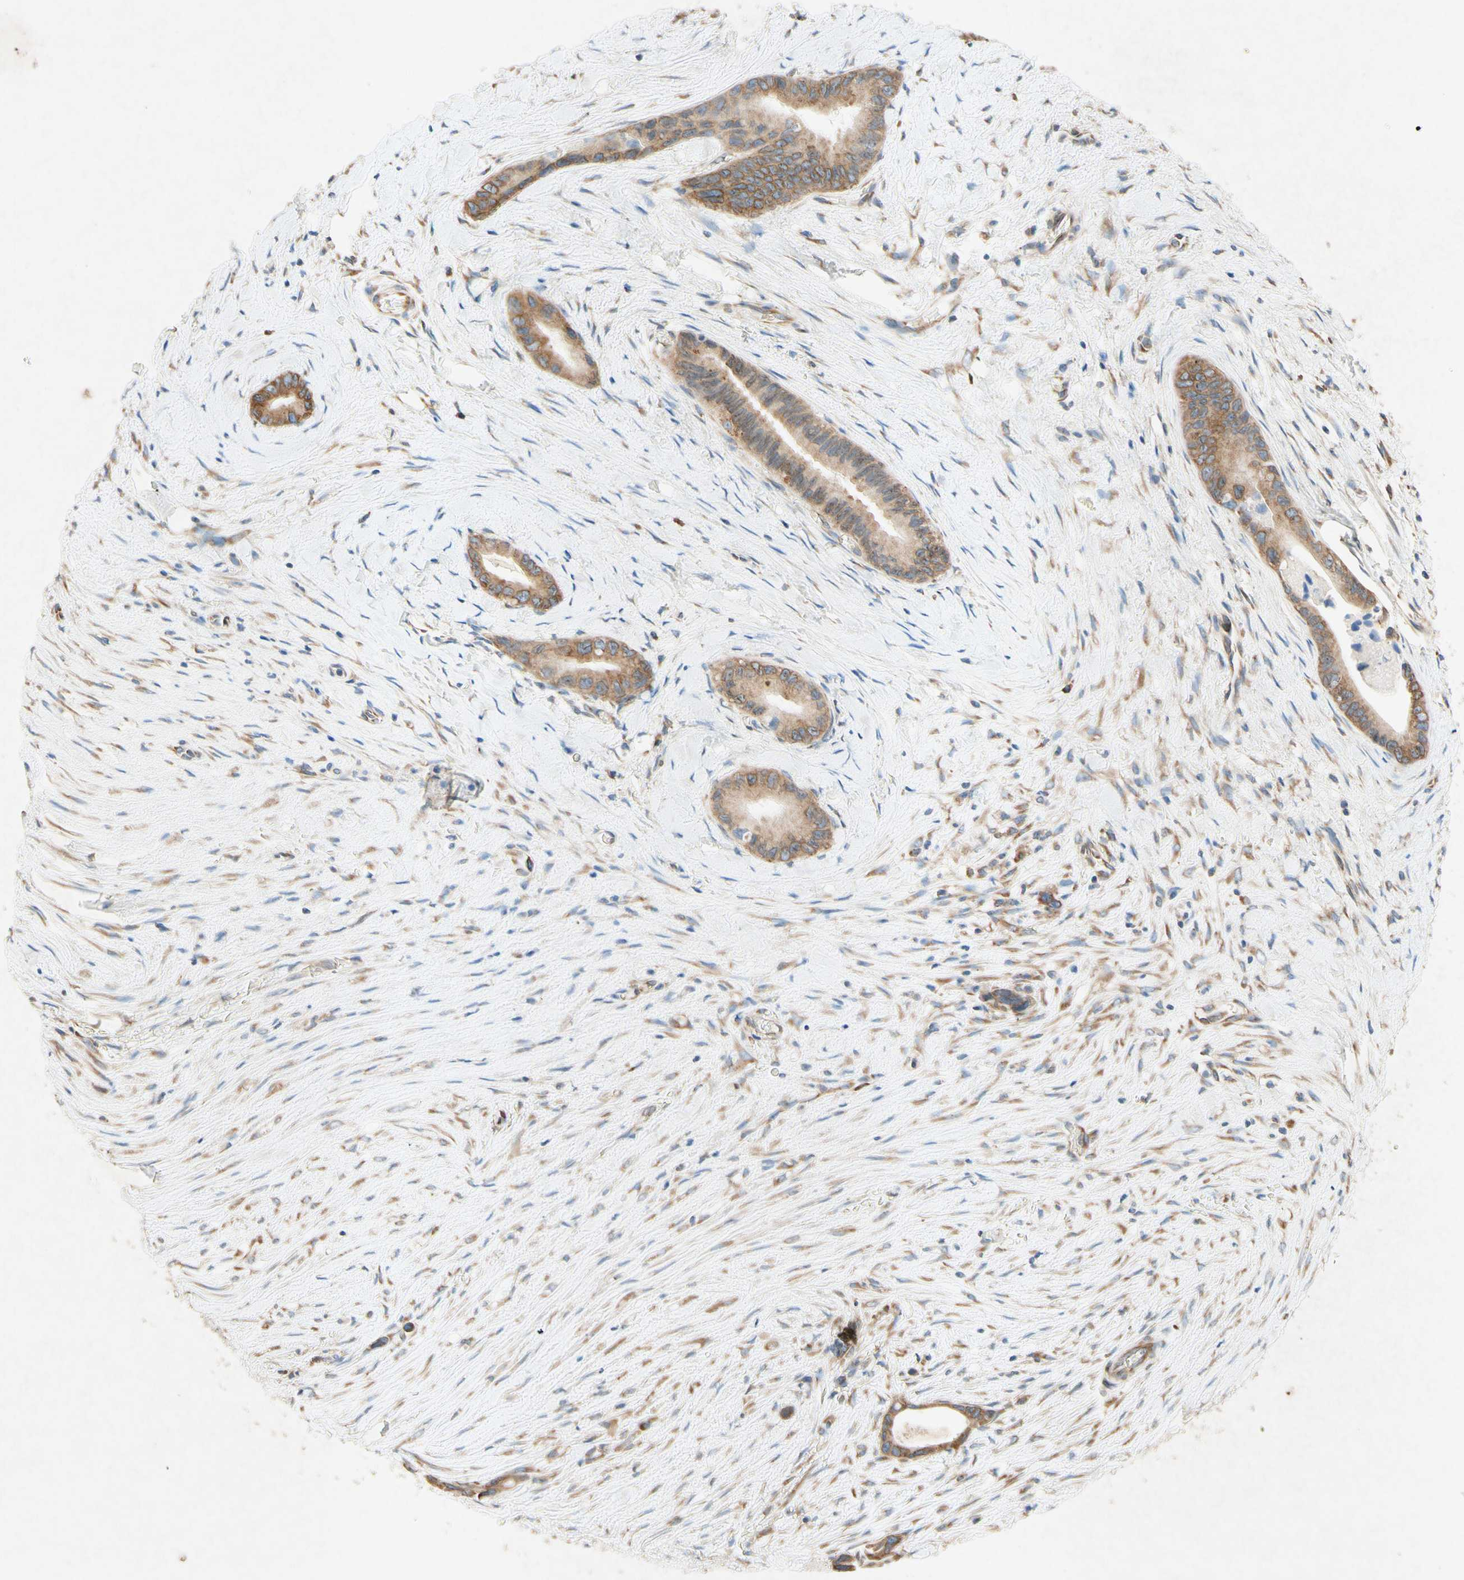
{"staining": {"intensity": "moderate", "quantity": ">75%", "location": "cytoplasmic/membranous"}, "tissue": "liver cancer", "cell_type": "Tumor cells", "image_type": "cancer", "snomed": [{"axis": "morphology", "description": "Cholangiocarcinoma"}, {"axis": "topography", "description": "Liver"}], "caption": "Protein expression analysis of human liver cancer (cholangiocarcinoma) reveals moderate cytoplasmic/membranous expression in approximately >75% of tumor cells.", "gene": "PABPC1", "patient": {"sex": "female", "age": 55}}